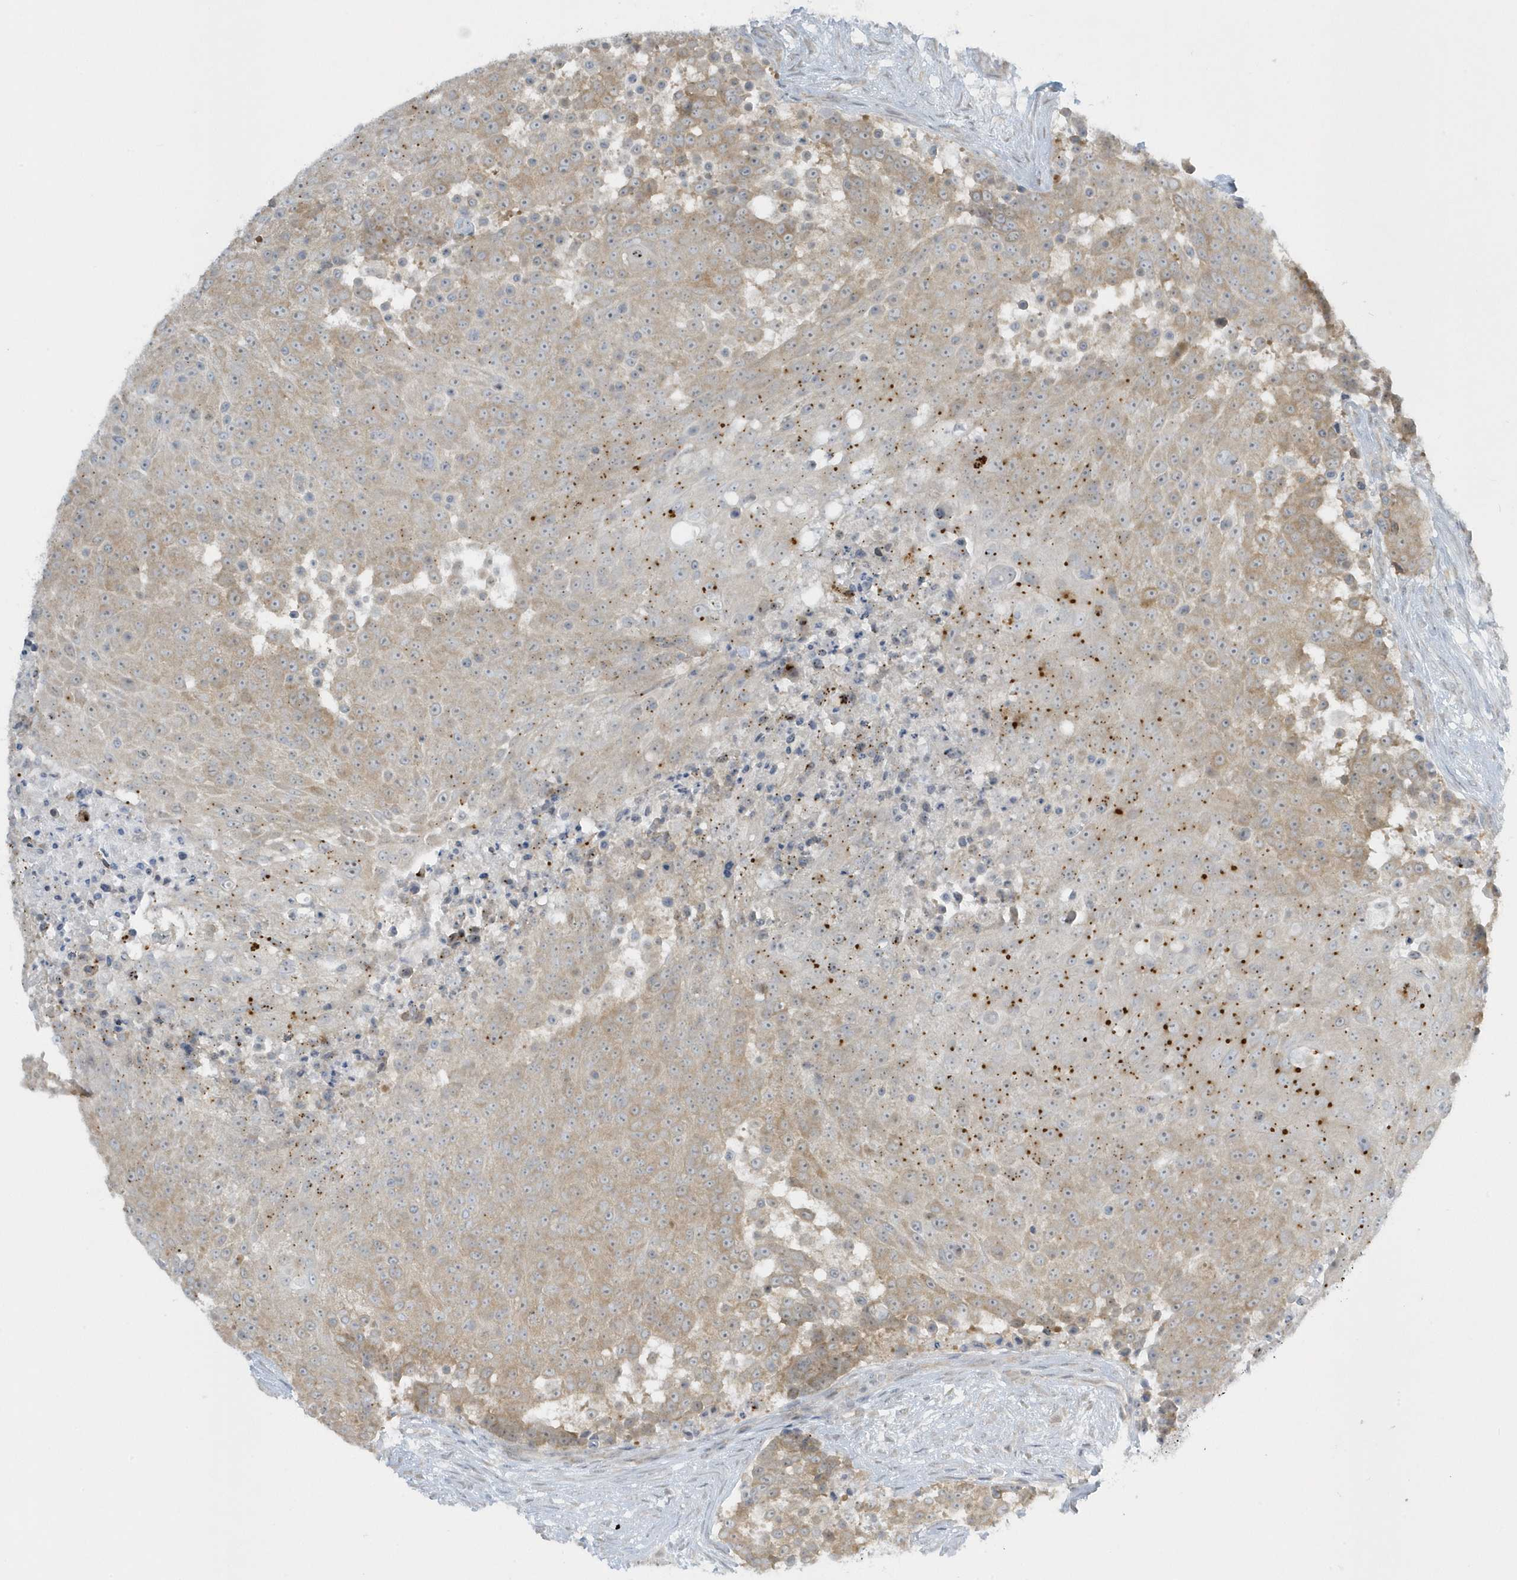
{"staining": {"intensity": "moderate", "quantity": "25%-75%", "location": "cytoplasmic/membranous"}, "tissue": "urothelial cancer", "cell_type": "Tumor cells", "image_type": "cancer", "snomed": [{"axis": "morphology", "description": "Urothelial carcinoma, High grade"}, {"axis": "topography", "description": "Urinary bladder"}], "caption": "Tumor cells exhibit medium levels of moderate cytoplasmic/membranous expression in approximately 25%-75% of cells in human high-grade urothelial carcinoma. Nuclei are stained in blue.", "gene": "SCN3A", "patient": {"sex": "female", "age": 63}}